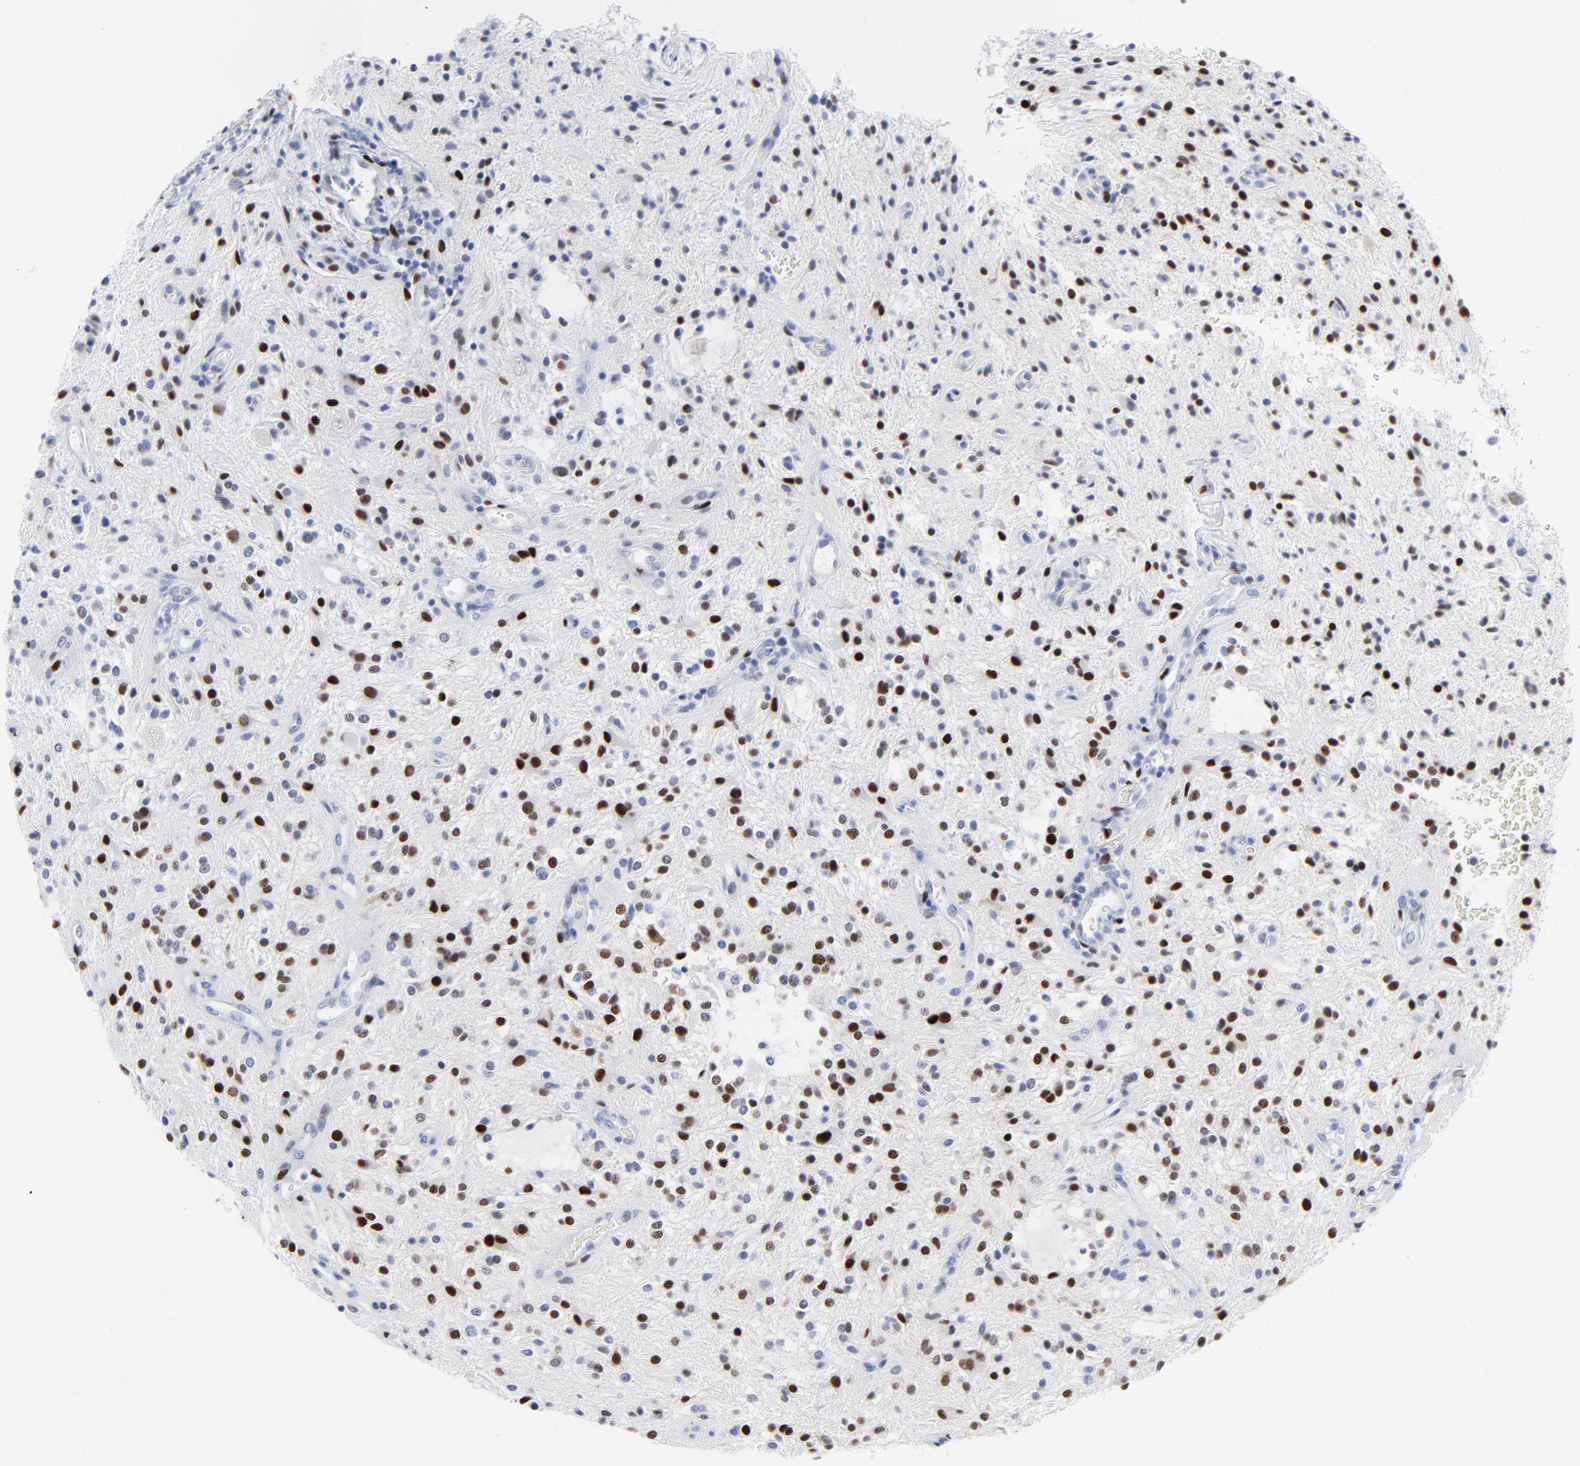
{"staining": {"intensity": "moderate", "quantity": "25%-75%", "location": "nuclear"}, "tissue": "glioma", "cell_type": "Tumor cells", "image_type": "cancer", "snomed": [{"axis": "morphology", "description": "Glioma, malignant, NOS"}, {"axis": "topography", "description": "Cerebellum"}], "caption": "The immunohistochemical stain shows moderate nuclear positivity in tumor cells of glioma tissue.", "gene": "JUN", "patient": {"sex": "female", "age": 10}}